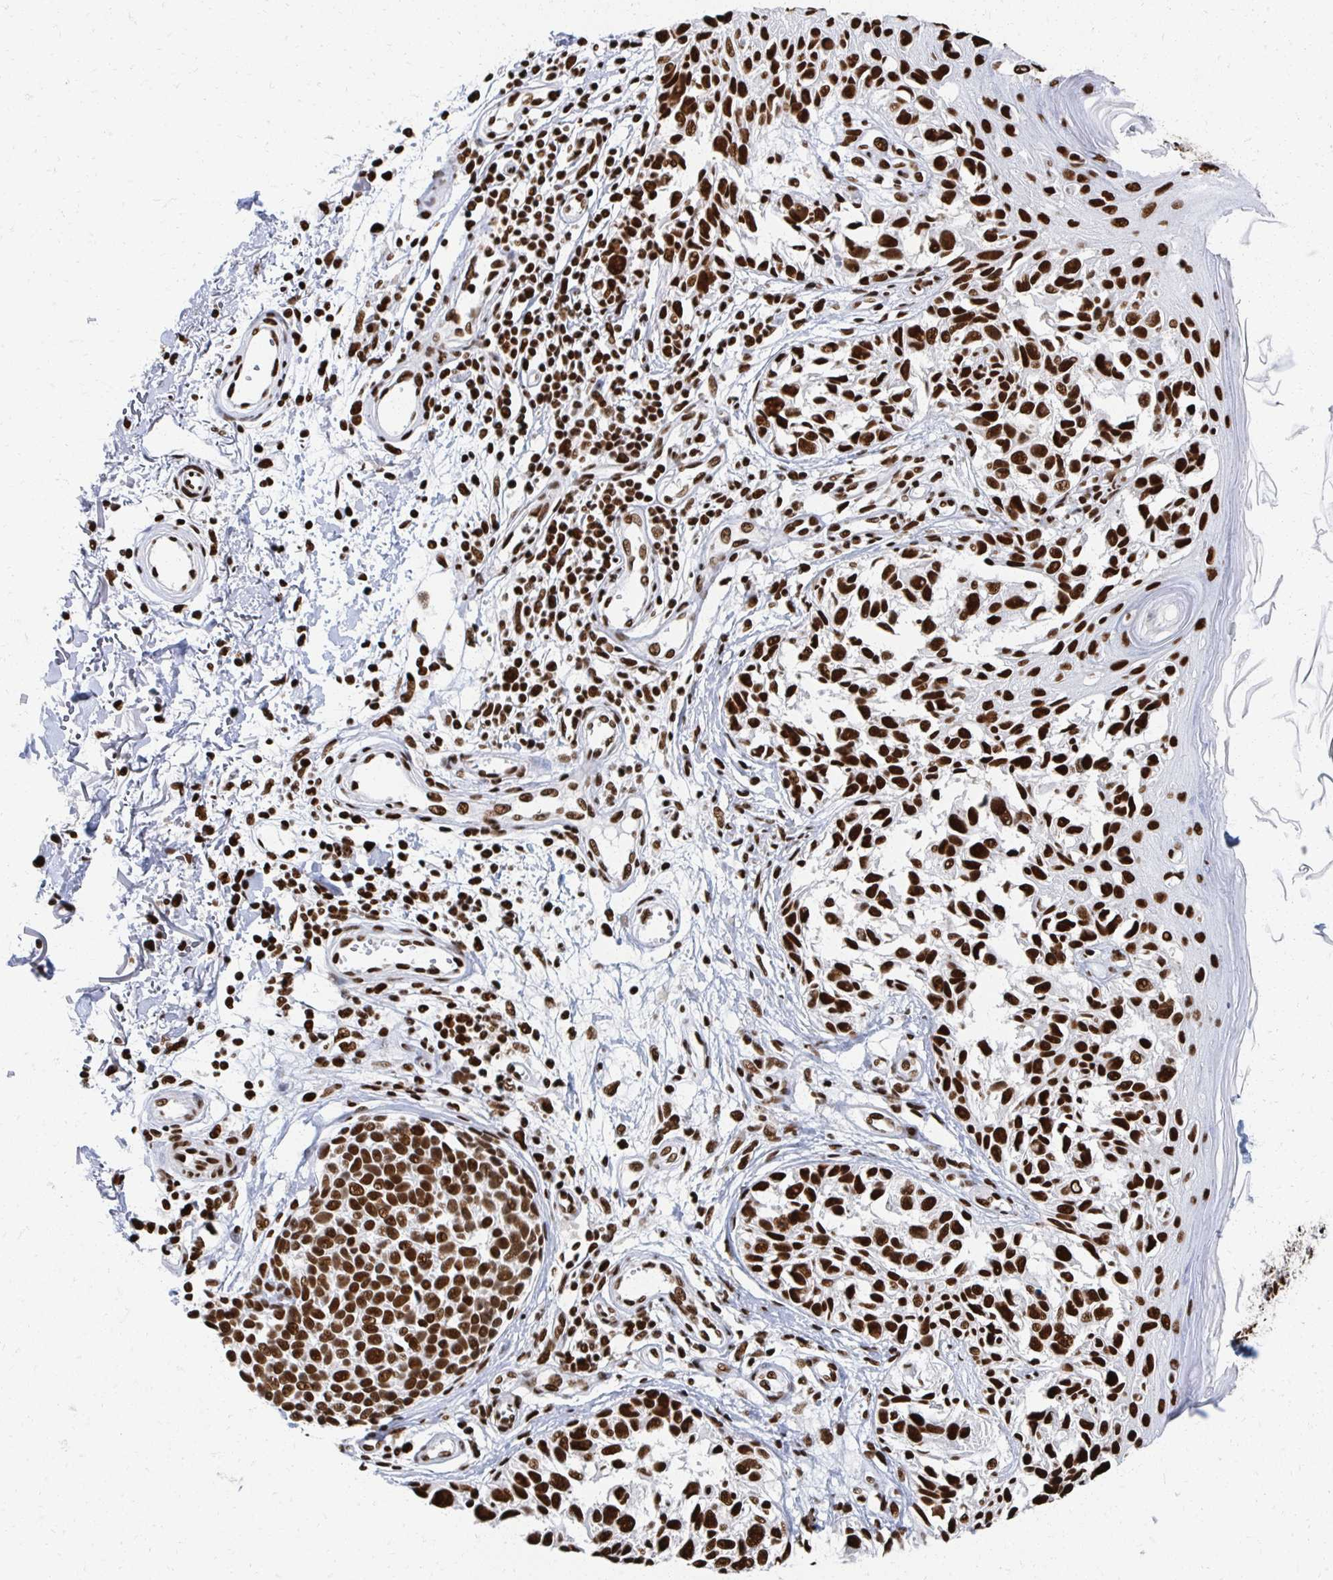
{"staining": {"intensity": "strong", "quantity": ">75%", "location": "nuclear"}, "tissue": "melanoma", "cell_type": "Tumor cells", "image_type": "cancer", "snomed": [{"axis": "morphology", "description": "Malignant melanoma, NOS"}, {"axis": "topography", "description": "Skin"}], "caption": "Melanoma stained for a protein (brown) exhibits strong nuclear positive positivity in approximately >75% of tumor cells.", "gene": "RBBP7", "patient": {"sex": "male", "age": 73}}